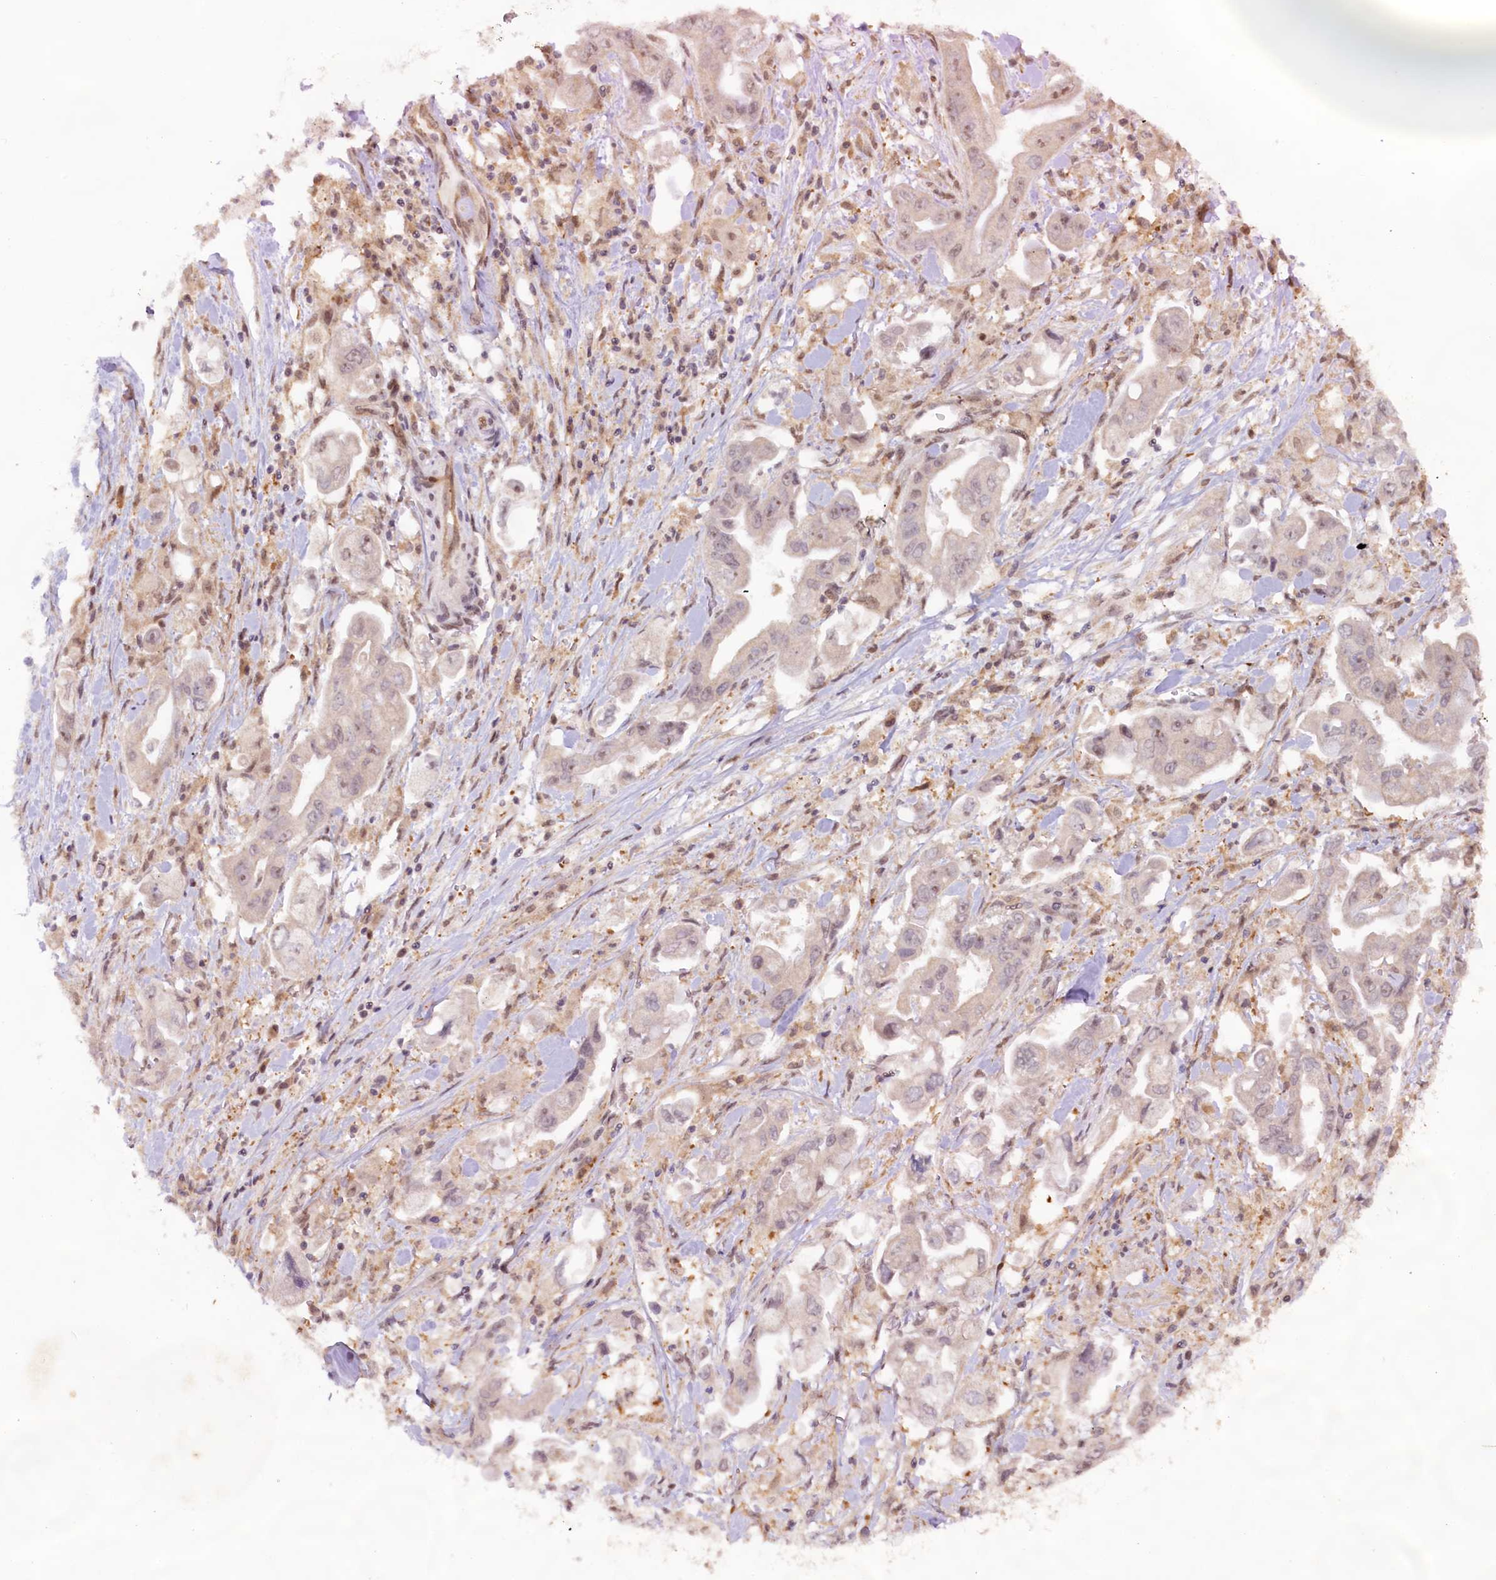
{"staining": {"intensity": "weak", "quantity": "<25%", "location": "nuclear"}, "tissue": "stomach cancer", "cell_type": "Tumor cells", "image_type": "cancer", "snomed": [{"axis": "morphology", "description": "Adenocarcinoma, NOS"}, {"axis": "topography", "description": "Stomach"}], "caption": "Tumor cells are negative for brown protein staining in stomach adenocarcinoma. The staining was performed using DAB (3,3'-diaminobenzidine) to visualize the protein expression in brown, while the nuclei were stained in blue with hematoxylin (Magnification: 20x).", "gene": "C1D", "patient": {"sex": "male", "age": 62}}